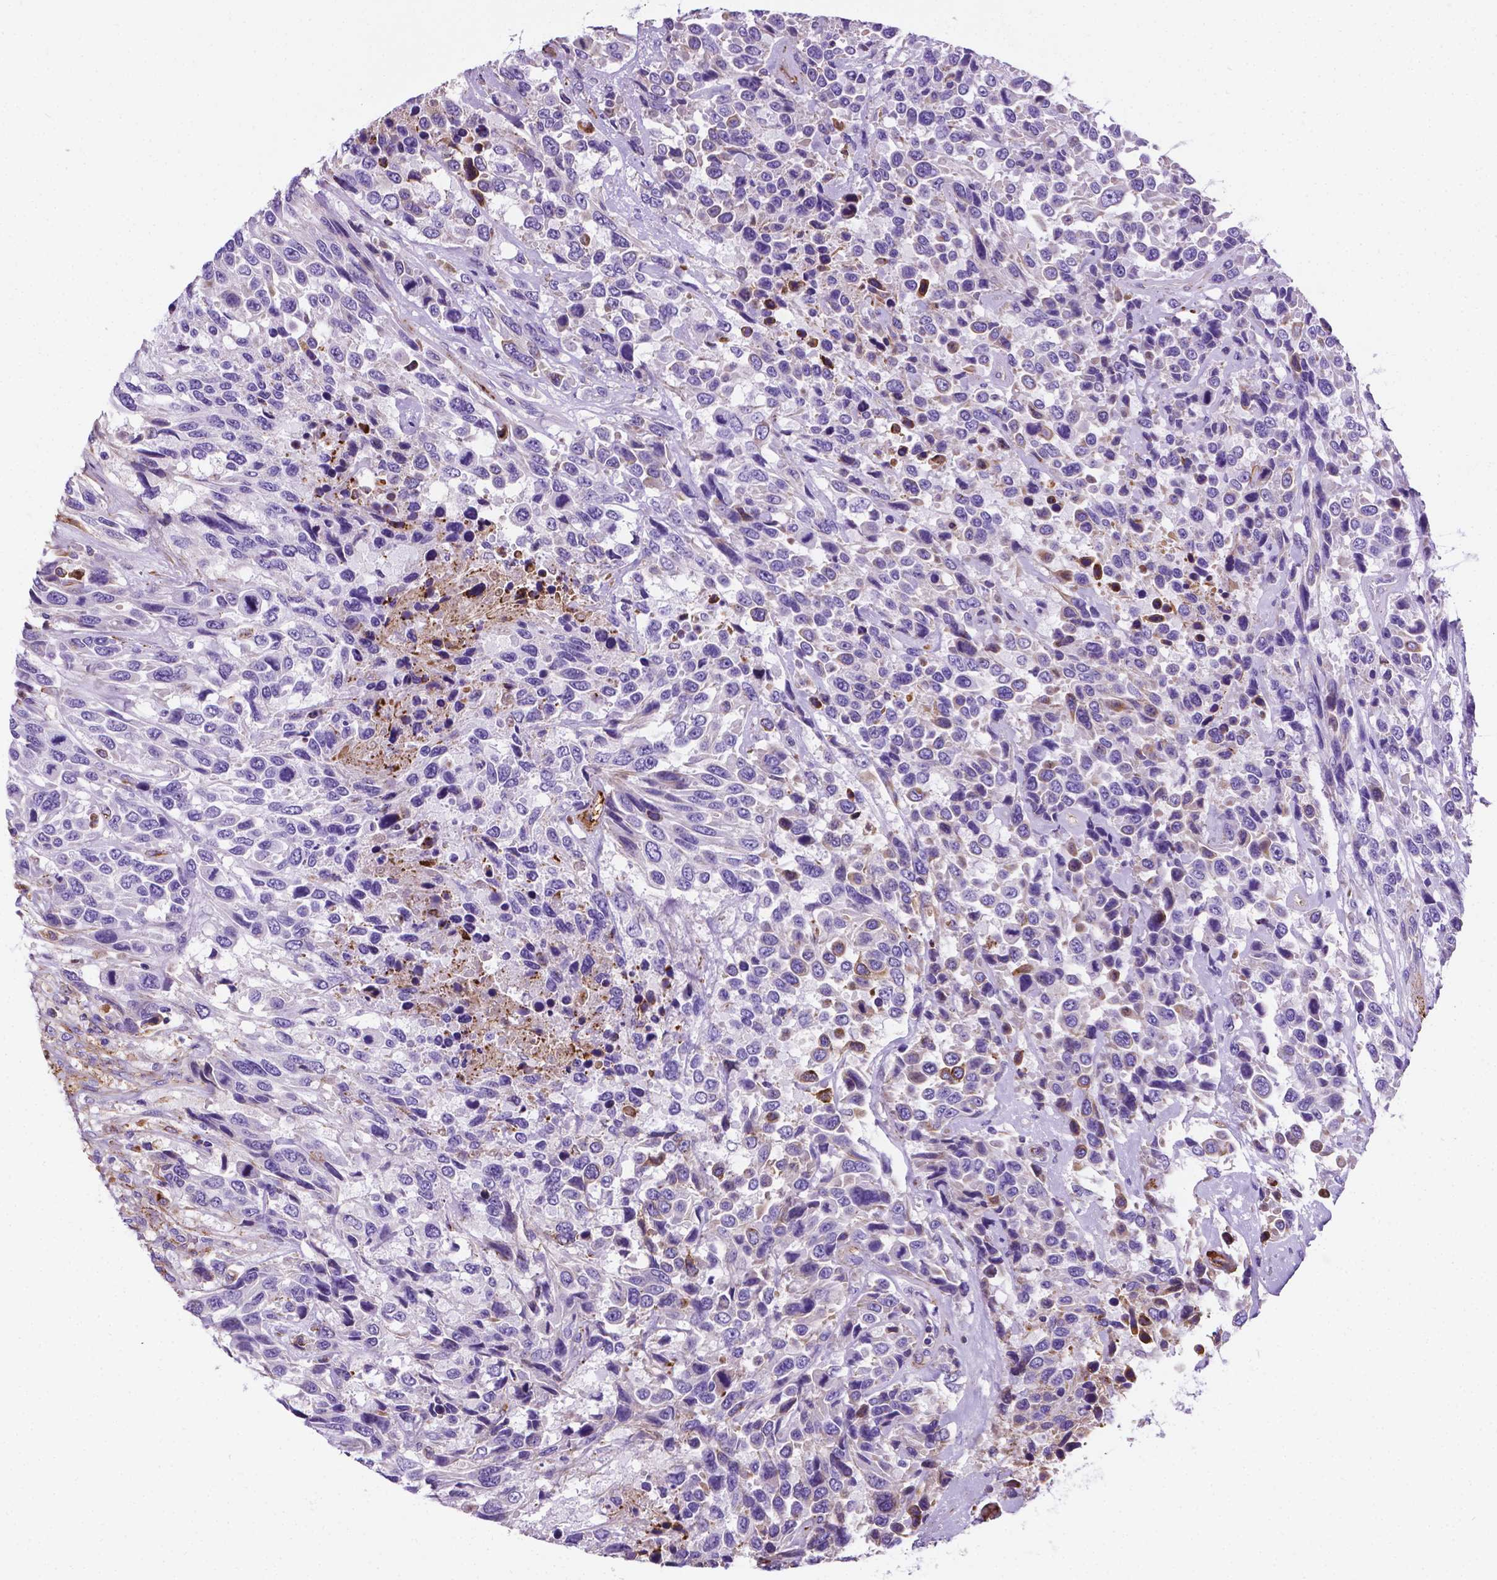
{"staining": {"intensity": "negative", "quantity": "none", "location": "none"}, "tissue": "urothelial cancer", "cell_type": "Tumor cells", "image_type": "cancer", "snomed": [{"axis": "morphology", "description": "Urothelial carcinoma, High grade"}, {"axis": "topography", "description": "Urinary bladder"}], "caption": "Tumor cells are negative for protein expression in human urothelial carcinoma (high-grade).", "gene": "APOE", "patient": {"sex": "female", "age": 70}}